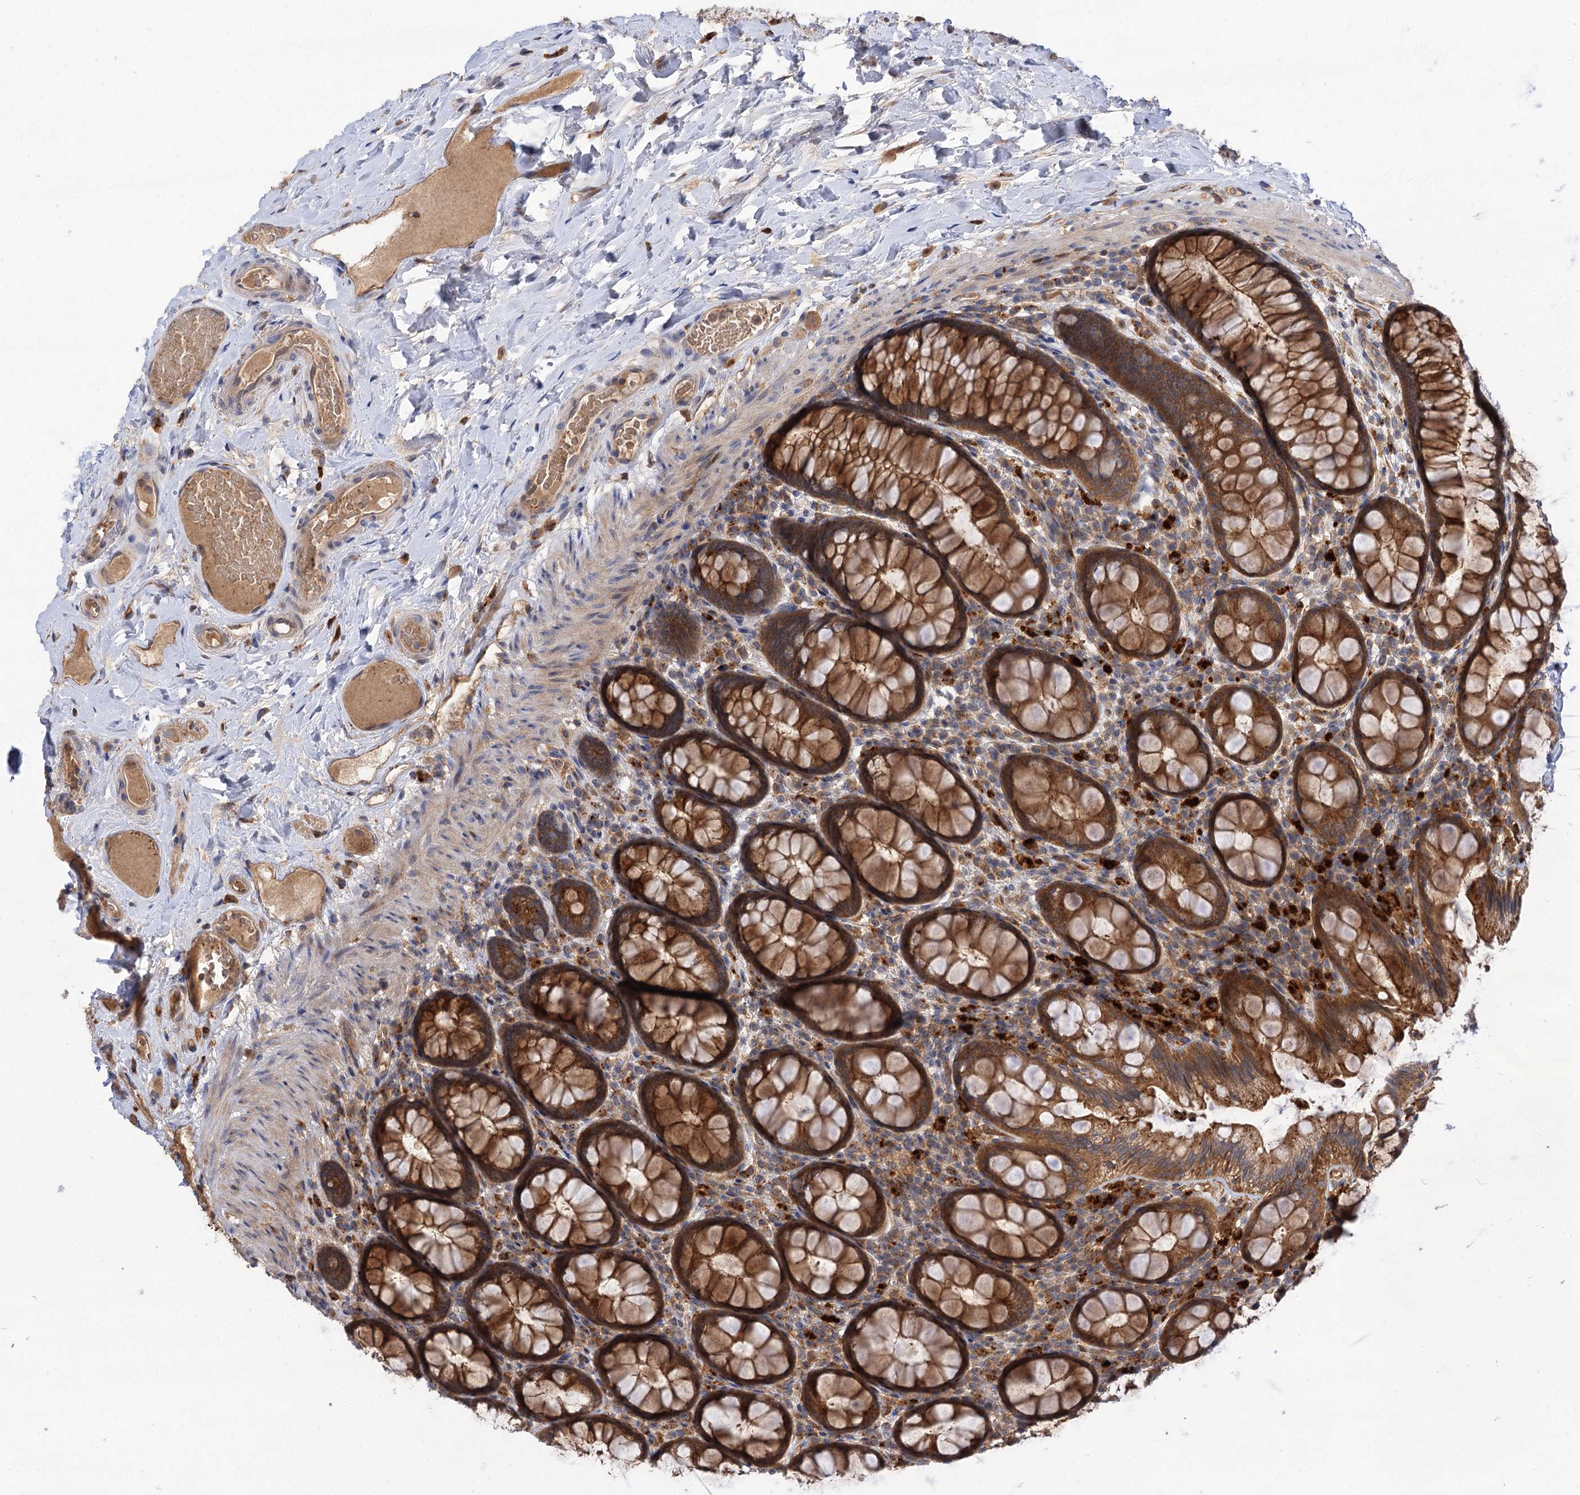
{"staining": {"intensity": "strong", "quantity": ">75%", "location": "cytoplasmic/membranous"}, "tissue": "rectum", "cell_type": "Glandular cells", "image_type": "normal", "snomed": [{"axis": "morphology", "description": "Normal tissue, NOS"}, {"axis": "topography", "description": "Rectum"}], "caption": "Immunohistochemistry (DAB) staining of benign rectum exhibits strong cytoplasmic/membranous protein expression in approximately >75% of glandular cells. The staining was performed using DAB (3,3'-diaminobenzidine) to visualize the protein expression in brown, while the nuclei were stained in blue with hematoxylin (Magnification: 20x).", "gene": "PATL1", "patient": {"sex": "male", "age": 83}}